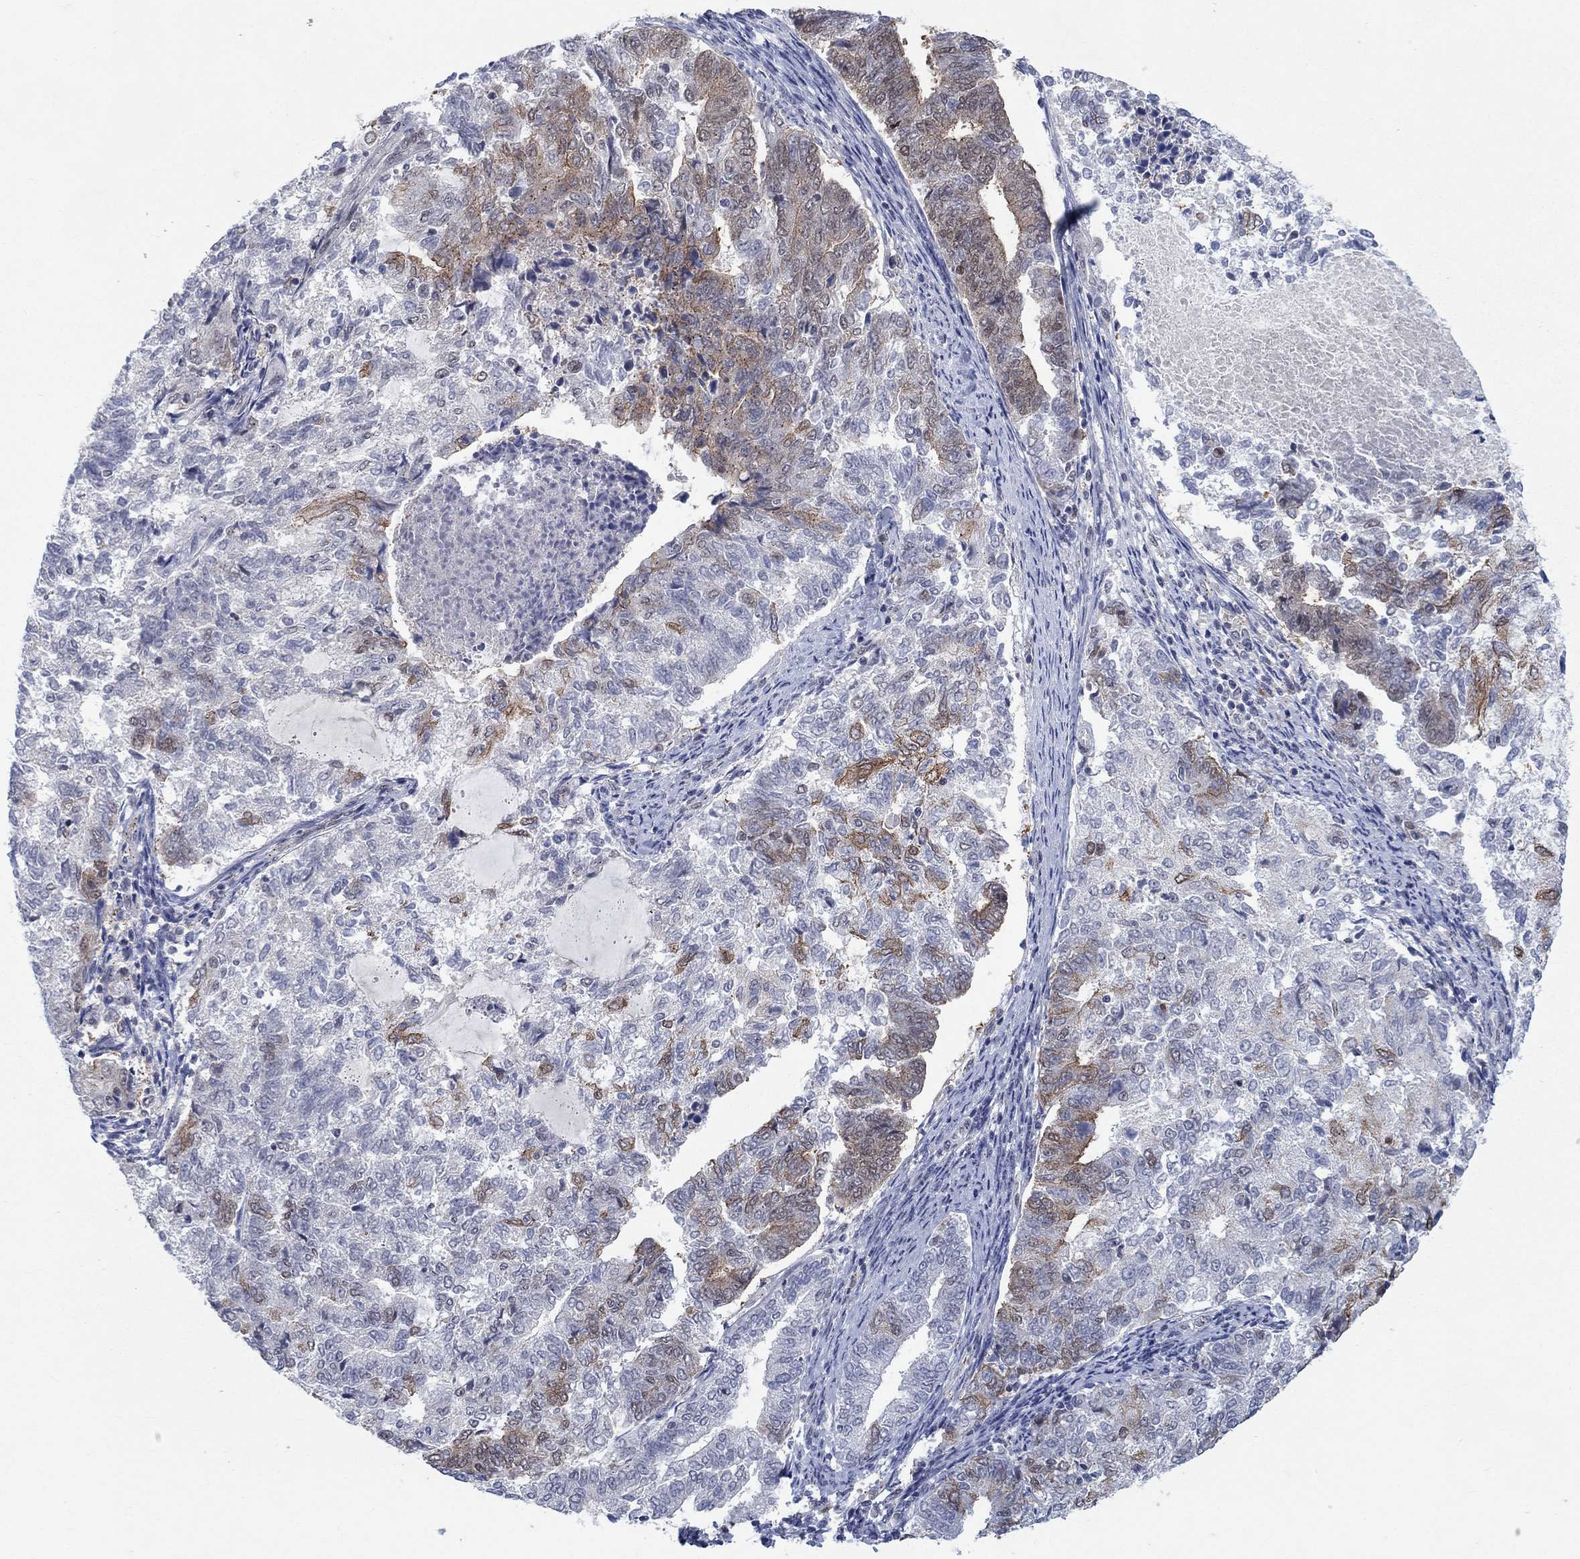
{"staining": {"intensity": "moderate", "quantity": "<25%", "location": "cytoplasmic/membranous"}, "tissue": "endometrial cancer", "cell_type": "Tumor cells", "image_type": "cancer", "snomed": [{"axis": "morphology", "description": "Adenocarcinoma, NOS"}, {"axis": "topography", "description": "Endometrium"}], "caption": "Endometrial cancer tissue demonstrates moderate cytoplasmic/membranous positivity in approximately <25% of tumor cells, visualized by immunohistochemistry.", "gene": "SH3RF1", "patient": {"sex": "female", "age": 65}}